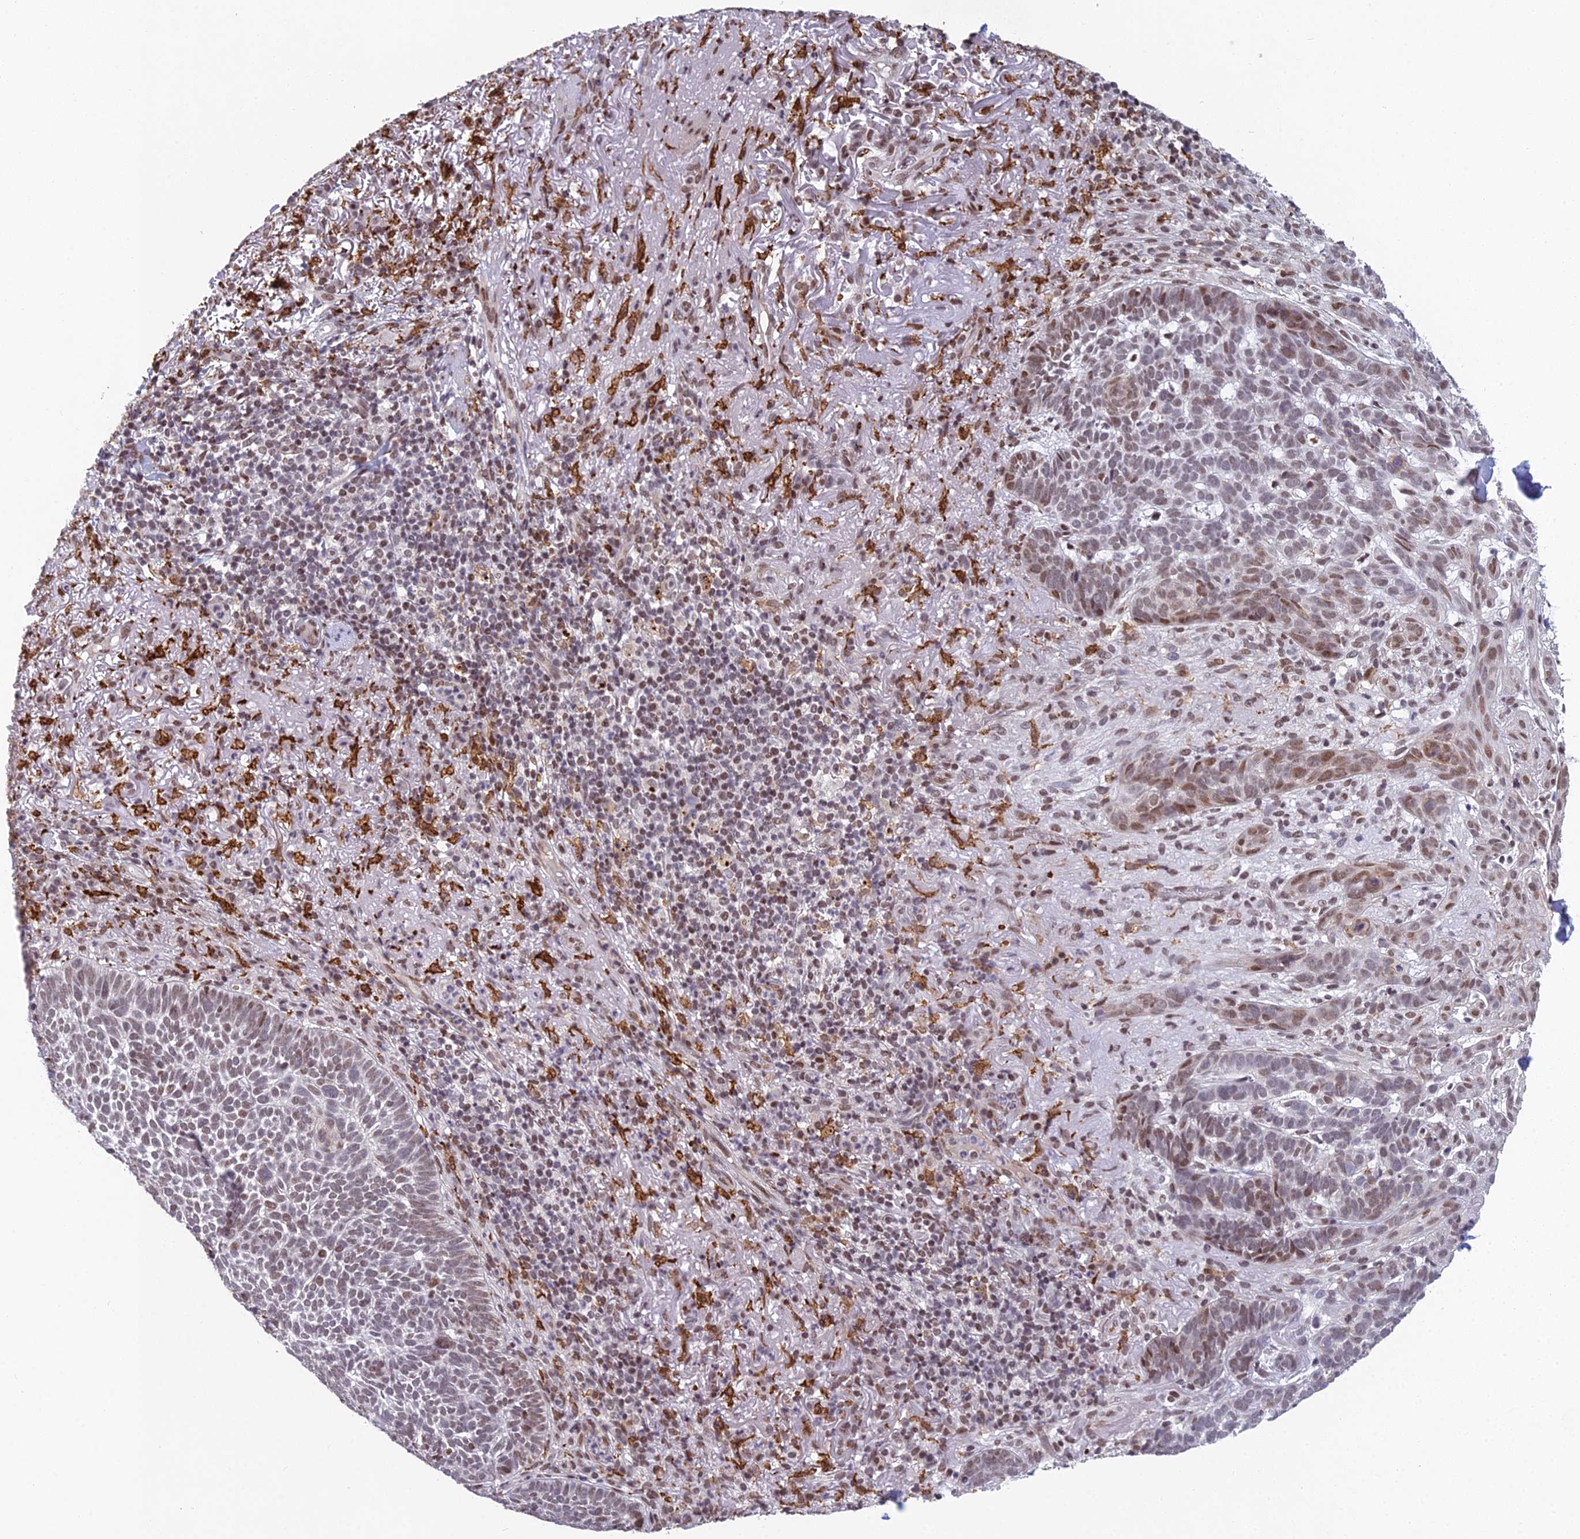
{"staining": {"intensity": "moderate", "quantity": "25%-75%", "location": "nuclear"}, "tissue": "skin cancer", "cell_type": "Tumor cells", "image_type": "cancer", "snomed": [{"axis": "morphology", "description": "Basal cell carcinoma"}, {"axis": "topography", "description": "Skin"}], "caption": "The histopathology image reveals staining of skin cancer (basal cell carcinoma), revealing moderate nuclear protein staining (brown color) within tumor cells. (DAB = brown stain, brightfield microscopy at high magnification).", "gene": "ABHD17A", "patient": {"sex": "female", "age": 78}}